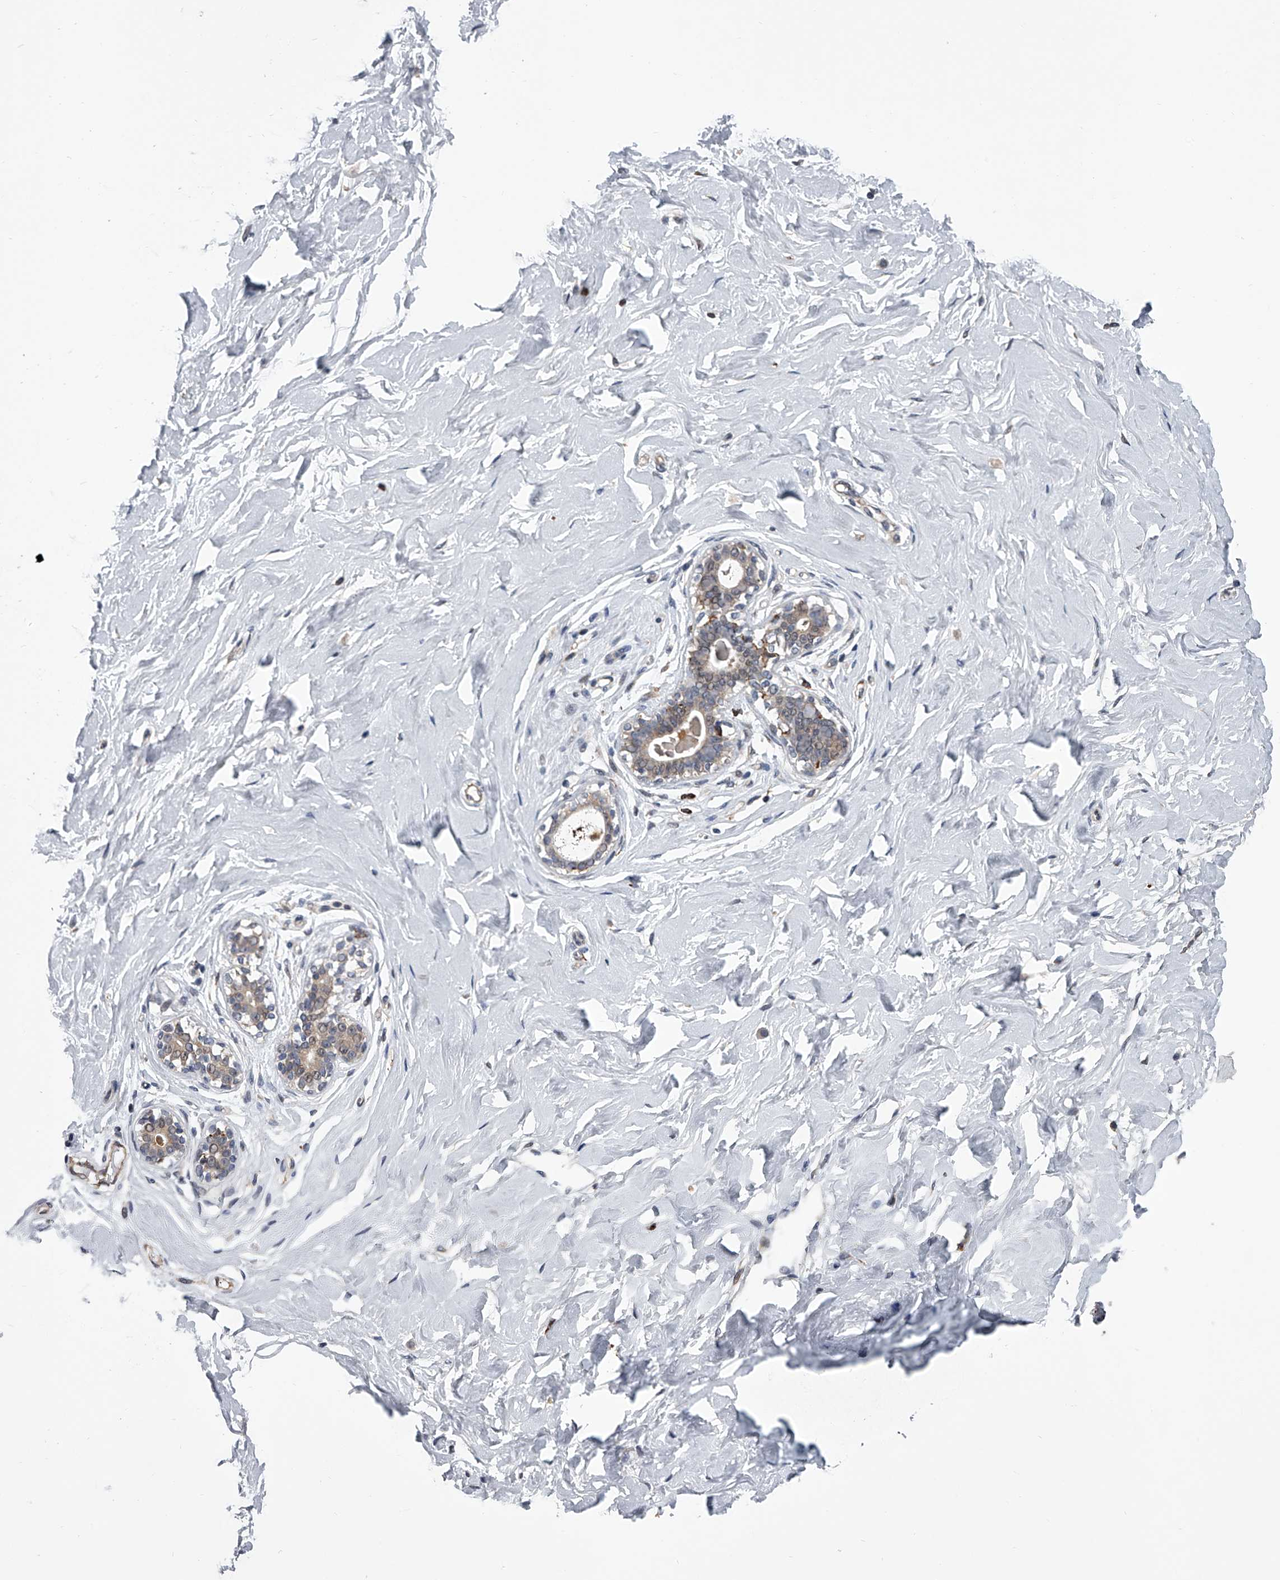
{"staining": {"intensity": "negative", "quantity": "none", "location": "none"}, "tissue": "breast", "cell_type": "Adipocytes", "image_type": "normal", "snomed": [{"axis": "morphology", "description": "Normal tissue, NOS"}, {"axis": "morphology", "description": "Adenoma, NOS"}, {"axis": "topography", "description": "Breast"}], "caption": "This is an immunohistochemistry (IHC) micrograph of unremarkable breast. There is no expression in adipocytes.", "gene": "TRIM8", "patient": {"sex": "female", "age": 23}}